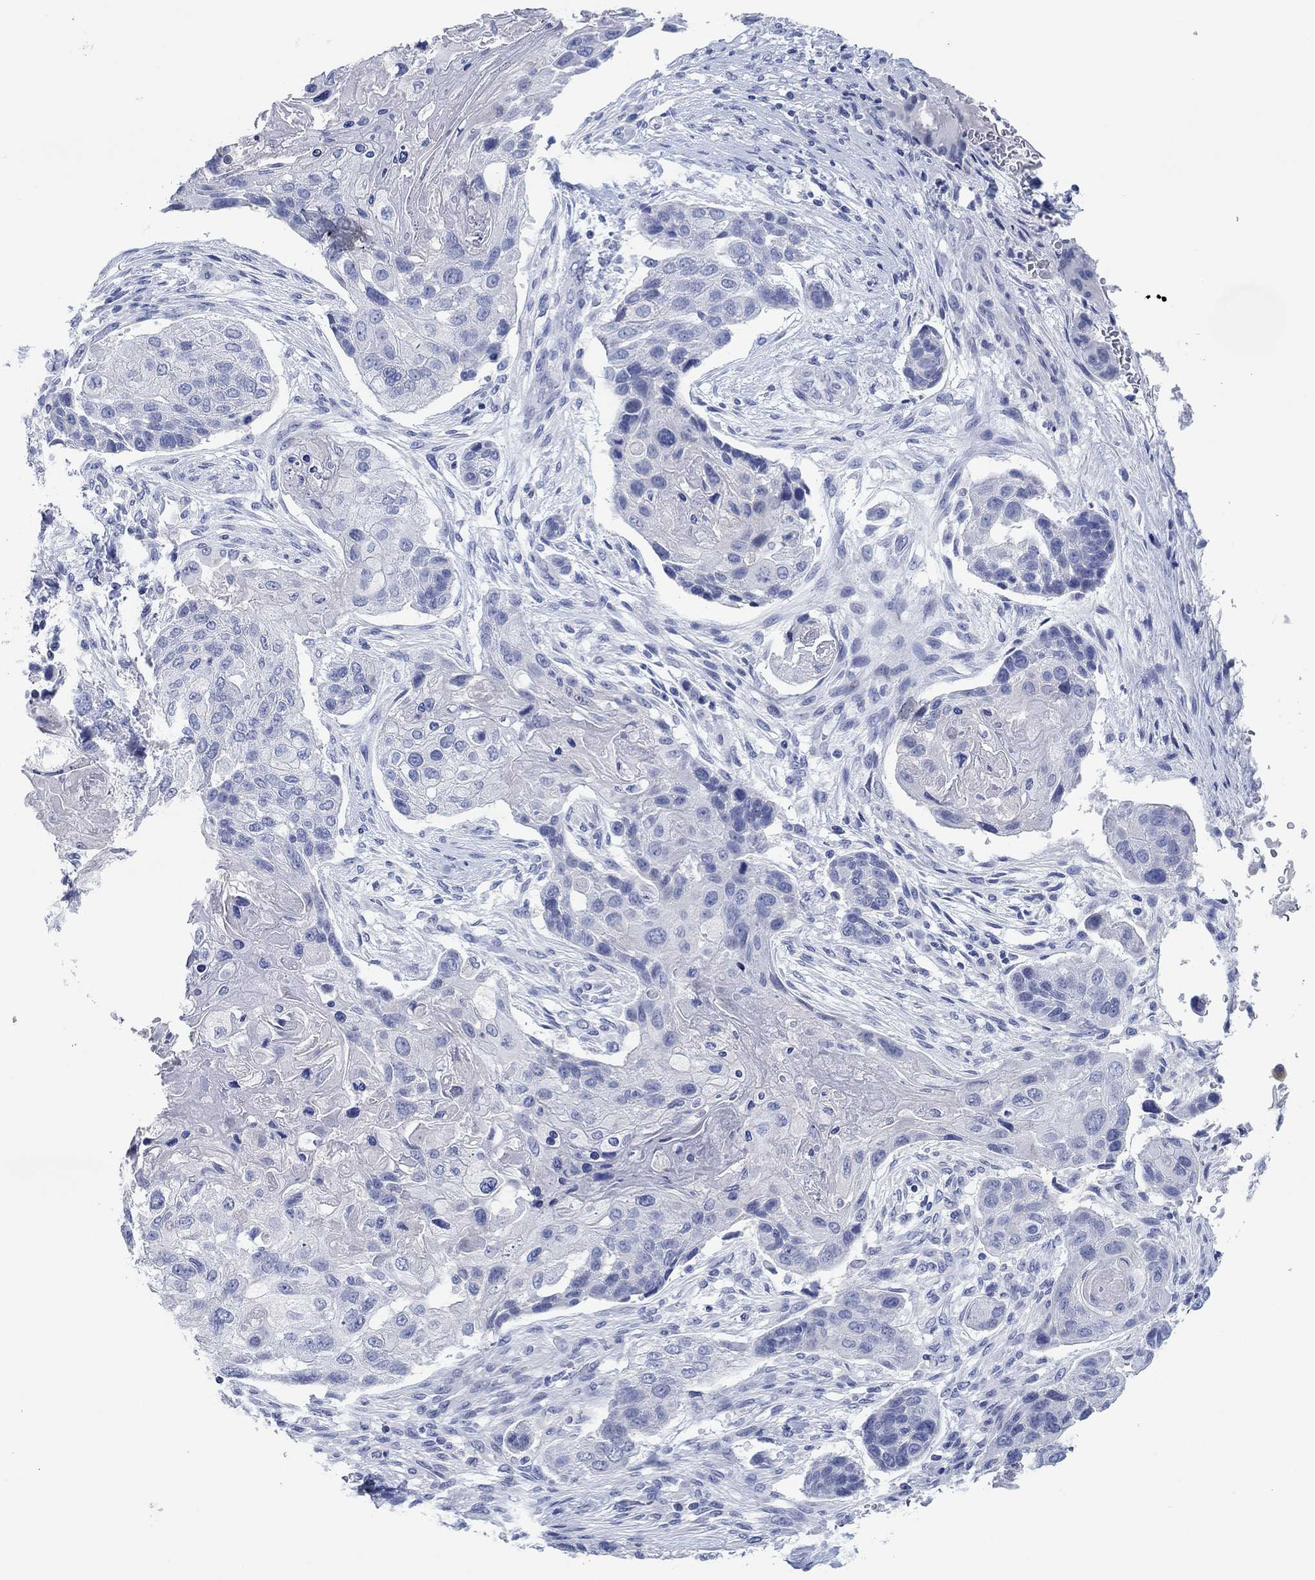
{"staining": {"intensity": "negative", "quantity": "none", "location": "none"}, "tissue": "lung cancer", "cell_type": "Tumor cells", "image_type": "cancer", "snomed": [{"axis": "morphology", "description": "Normal tissue, NOS"}, {"axis": "morphology", "description": "Squamous cell carcinoma, NOS"}, {"axis": "topography", "description": "Bronchus"}, {"axis": "topography", "description": "Lung"}], "caption": "A high-resolution image shows immunohistochemistry staining of lung cancer, which reveals no significant staining in tumor cells.", "gene": "POU5F1", "patient": {"sex": "male", "age": 69}}